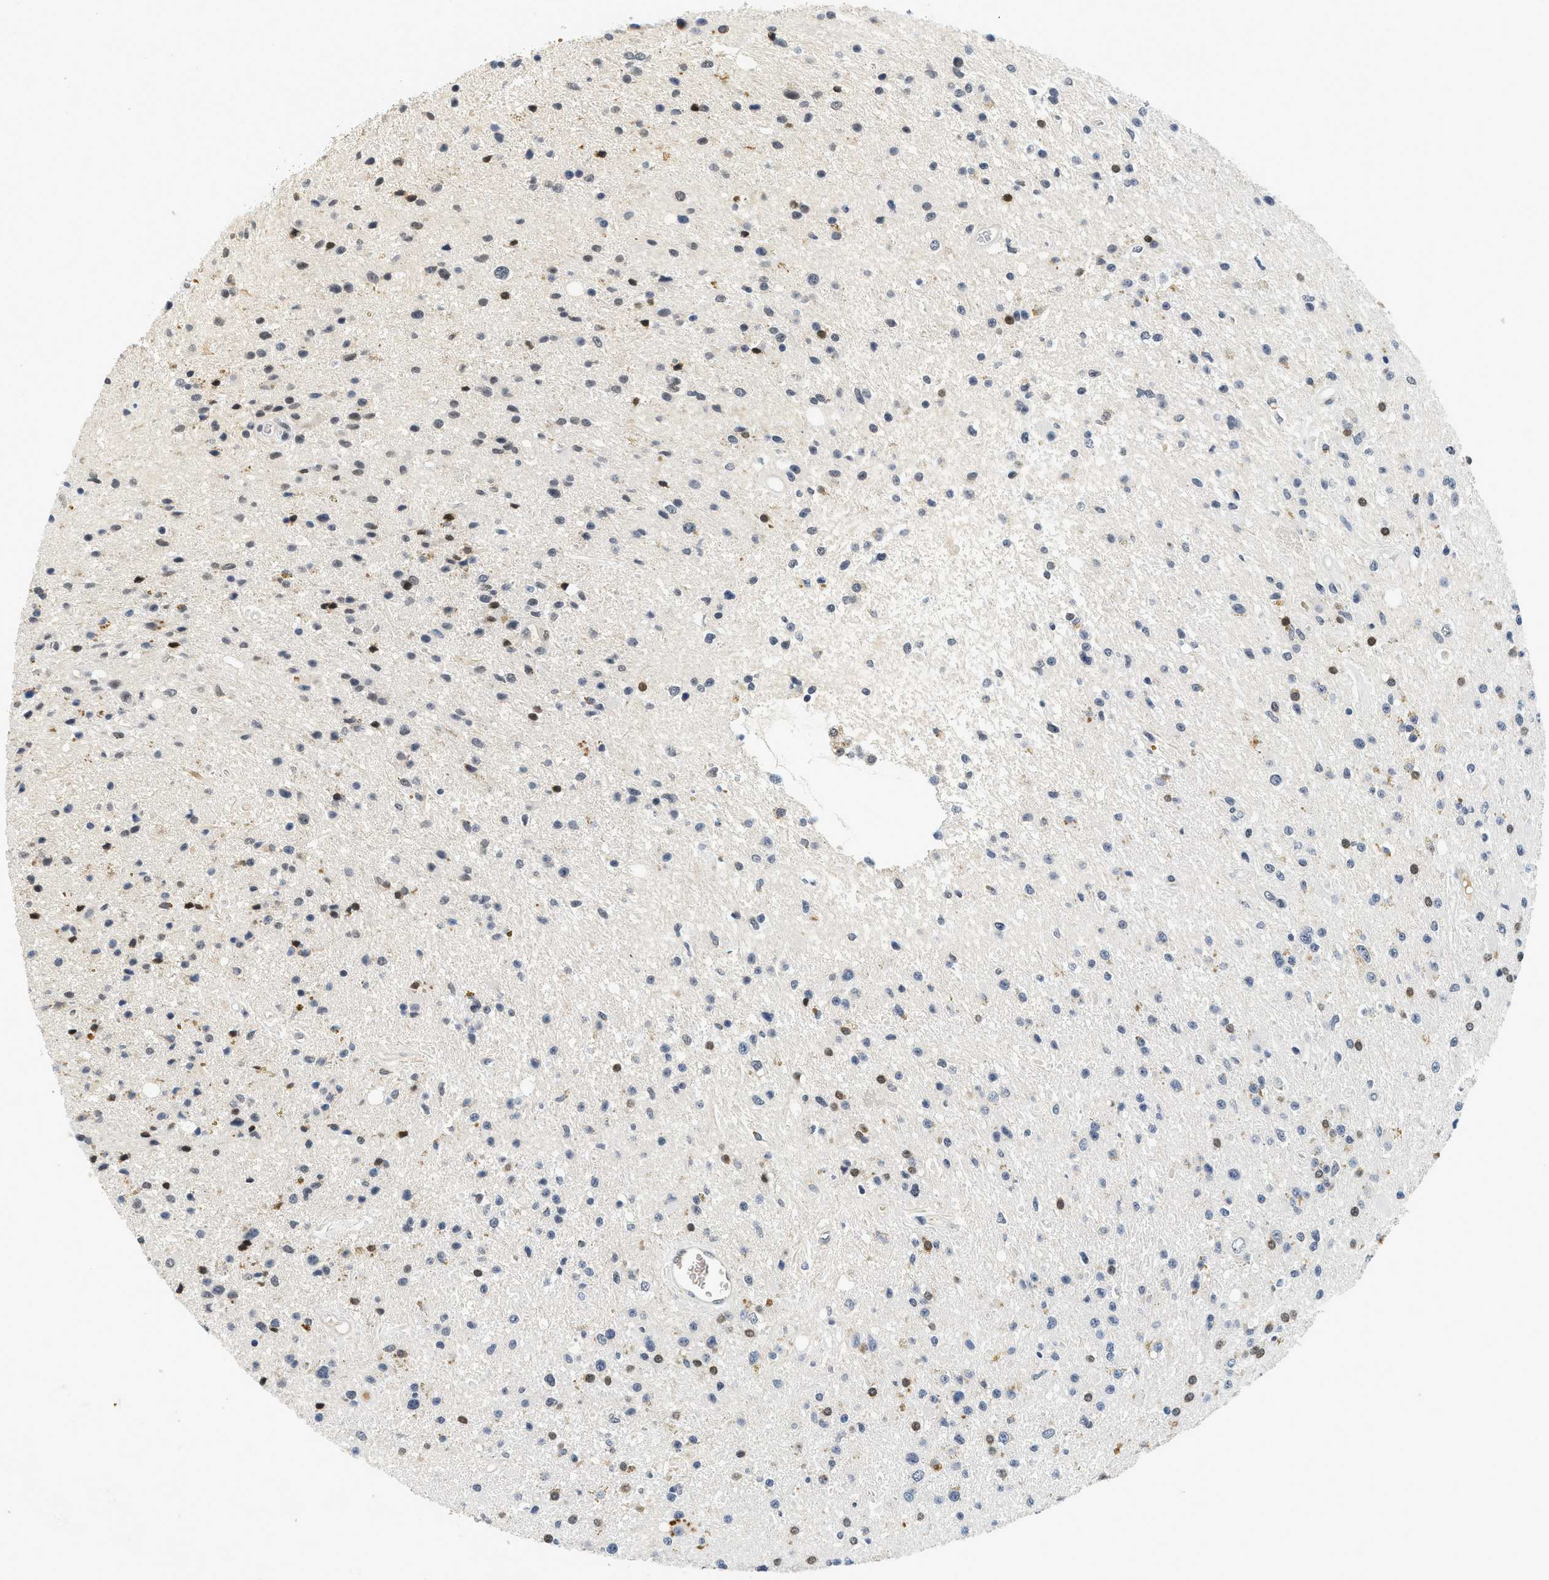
{"staining": {"intensity": "moderate", "quantity": "<25%", "location": "nuclear"}, "tissue": "glioma", "cell_type": "Tumor cells", "image_type": "cancer", "snomed": [{"axis": "morphology", "description": "Glioma, malignant, High grade"}, {"axis": "topography", "description": "Brain"}], "caption": "IHC of high-grade glioma (malignant) exhibits low levels of moderate nuclear expression in about <25% of tumor cells. (IHC, brightfield microscopy, high magnification).", "gene": "MZF1", "patient": {"sex": "male", "age": 33}}